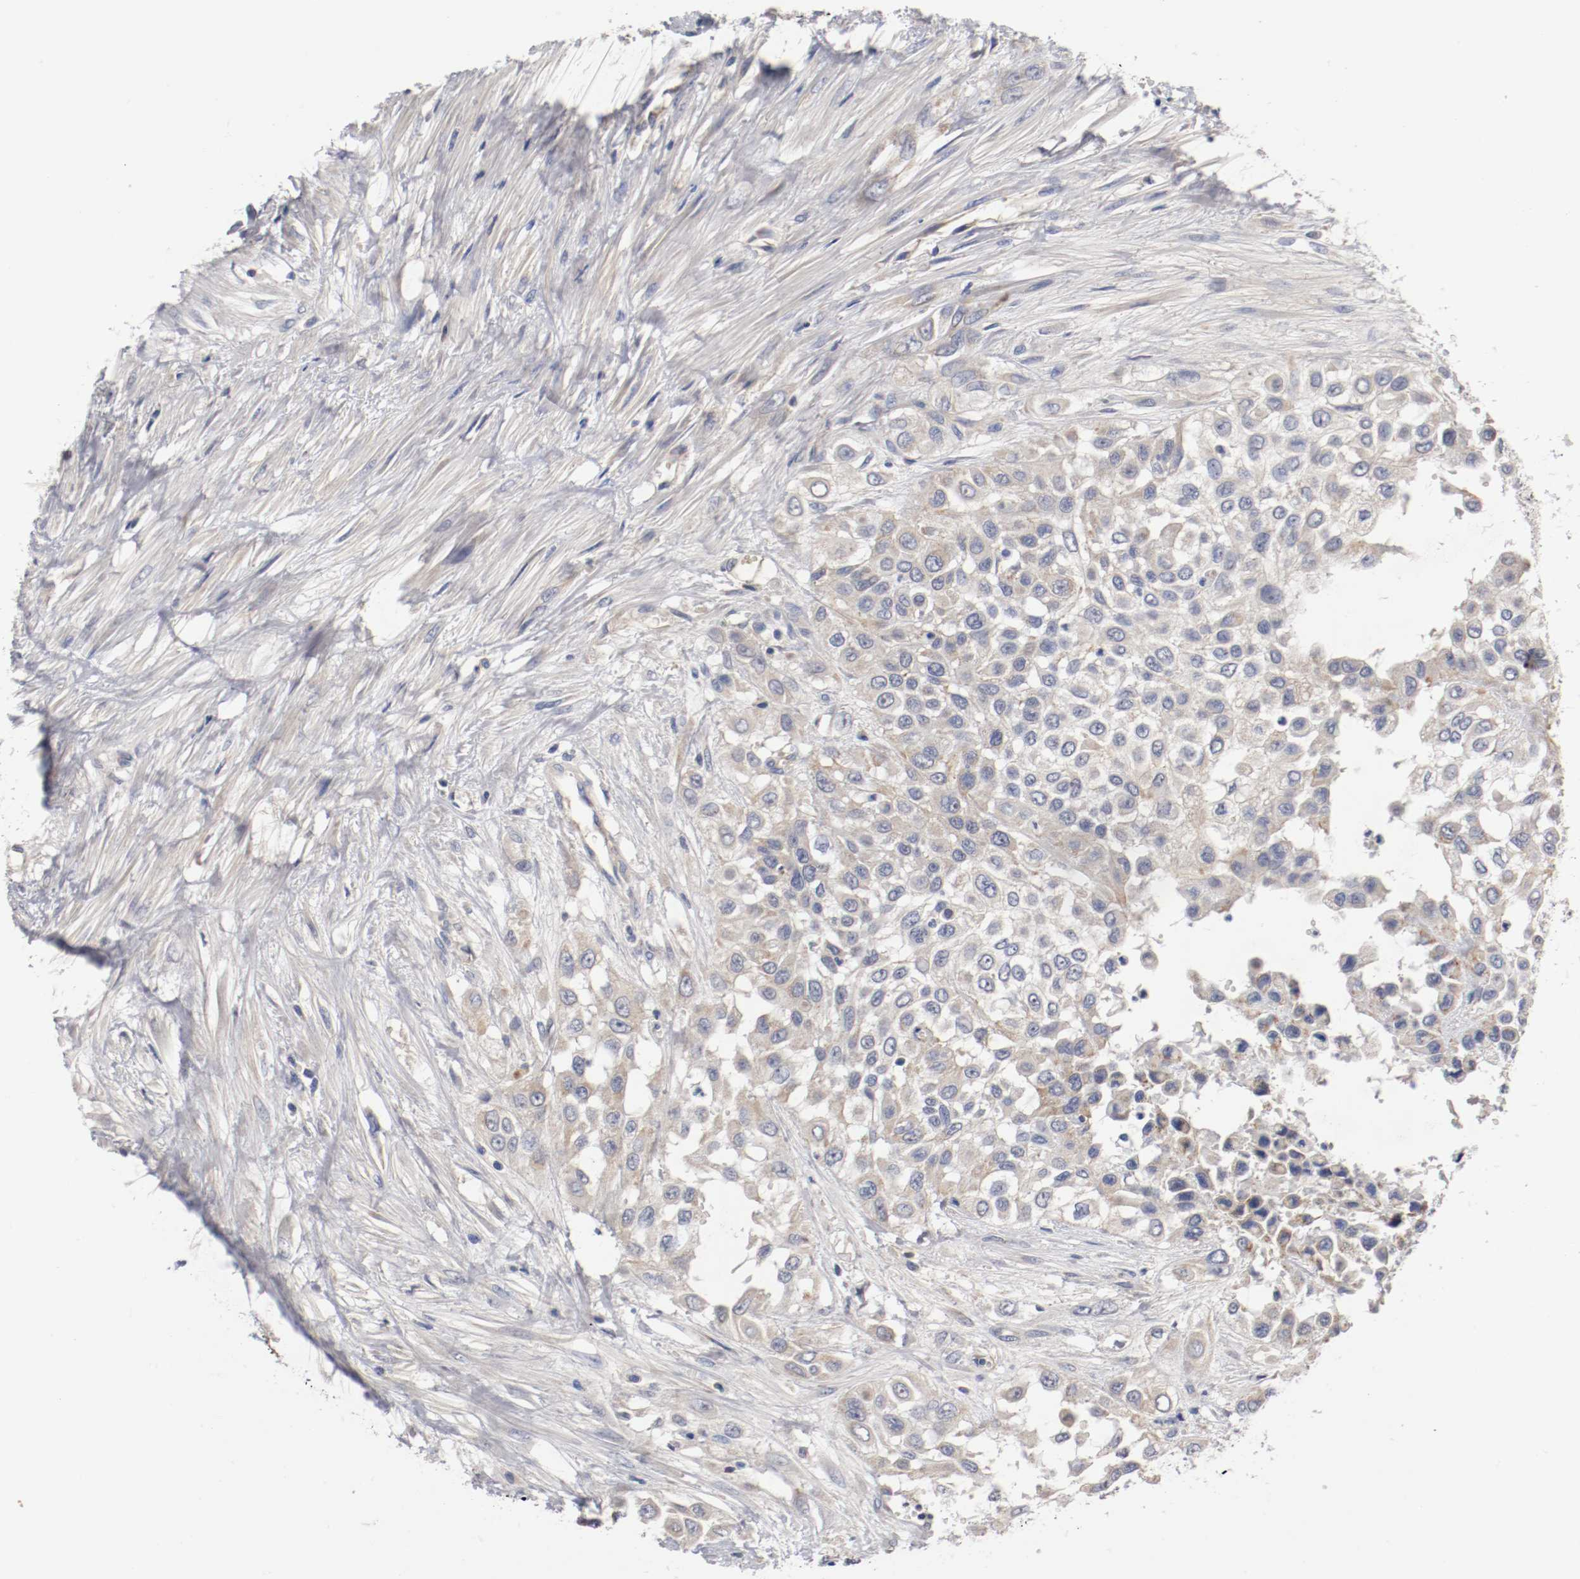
{"staining": {"intensity": "weak", "quantity": "<25%", "location": "cytoplasmic/membranous"}, "tissue": "urothelial cancer", "cell_type": "Tumor cells", "image_type": "cancer", "snomed": [{"axis": "morphology", "description": "Urothelial carcinoma, High grade"}, {"axis": "topography", "description": "Urinary bladder"}], "caption": "Human urothelial cancer stained for a protein using immunohistochemistry (IHC) demonstrates no staining in tumor cells.", "gene": "PCSK6", "patient": {"sex": "male", "age": 57}}